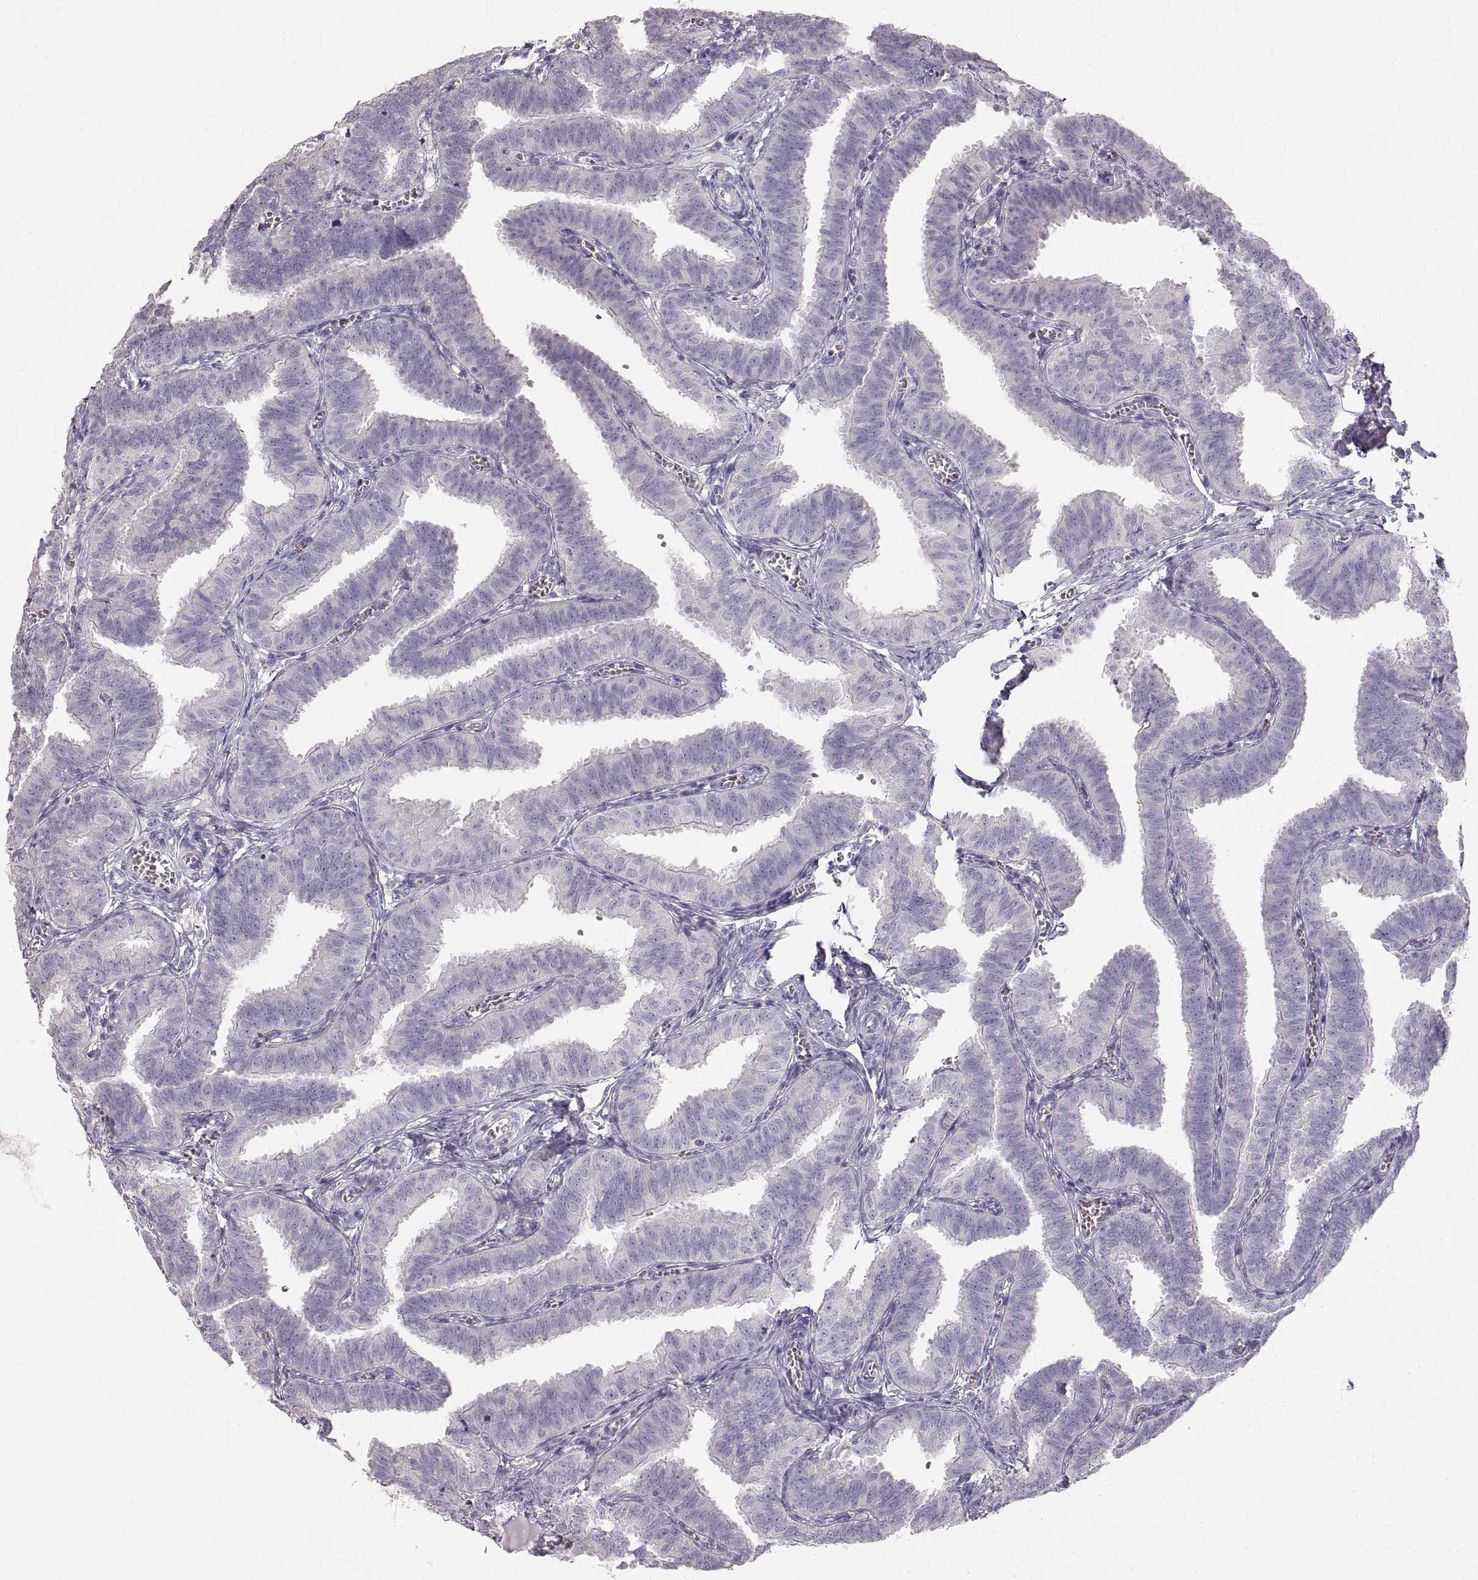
{"staining": {"intensity": "negative", "quantity": "none", "location": "none"}, "tissue": "fallopian tube", "cell_type": "Glandular cells", "image_type": "normal", "snomed": [{"axis": "morphology", "description": "Normal tissue, NOS"}, {"axis": "topography", "description": "Fallopian tube"}], "caption": "Immunohistochemistry of normal fallopian tube exhibits no positivity in glandular cells.", "gene": "ZP3", "patient": {"sex": "female", "age": 25}}